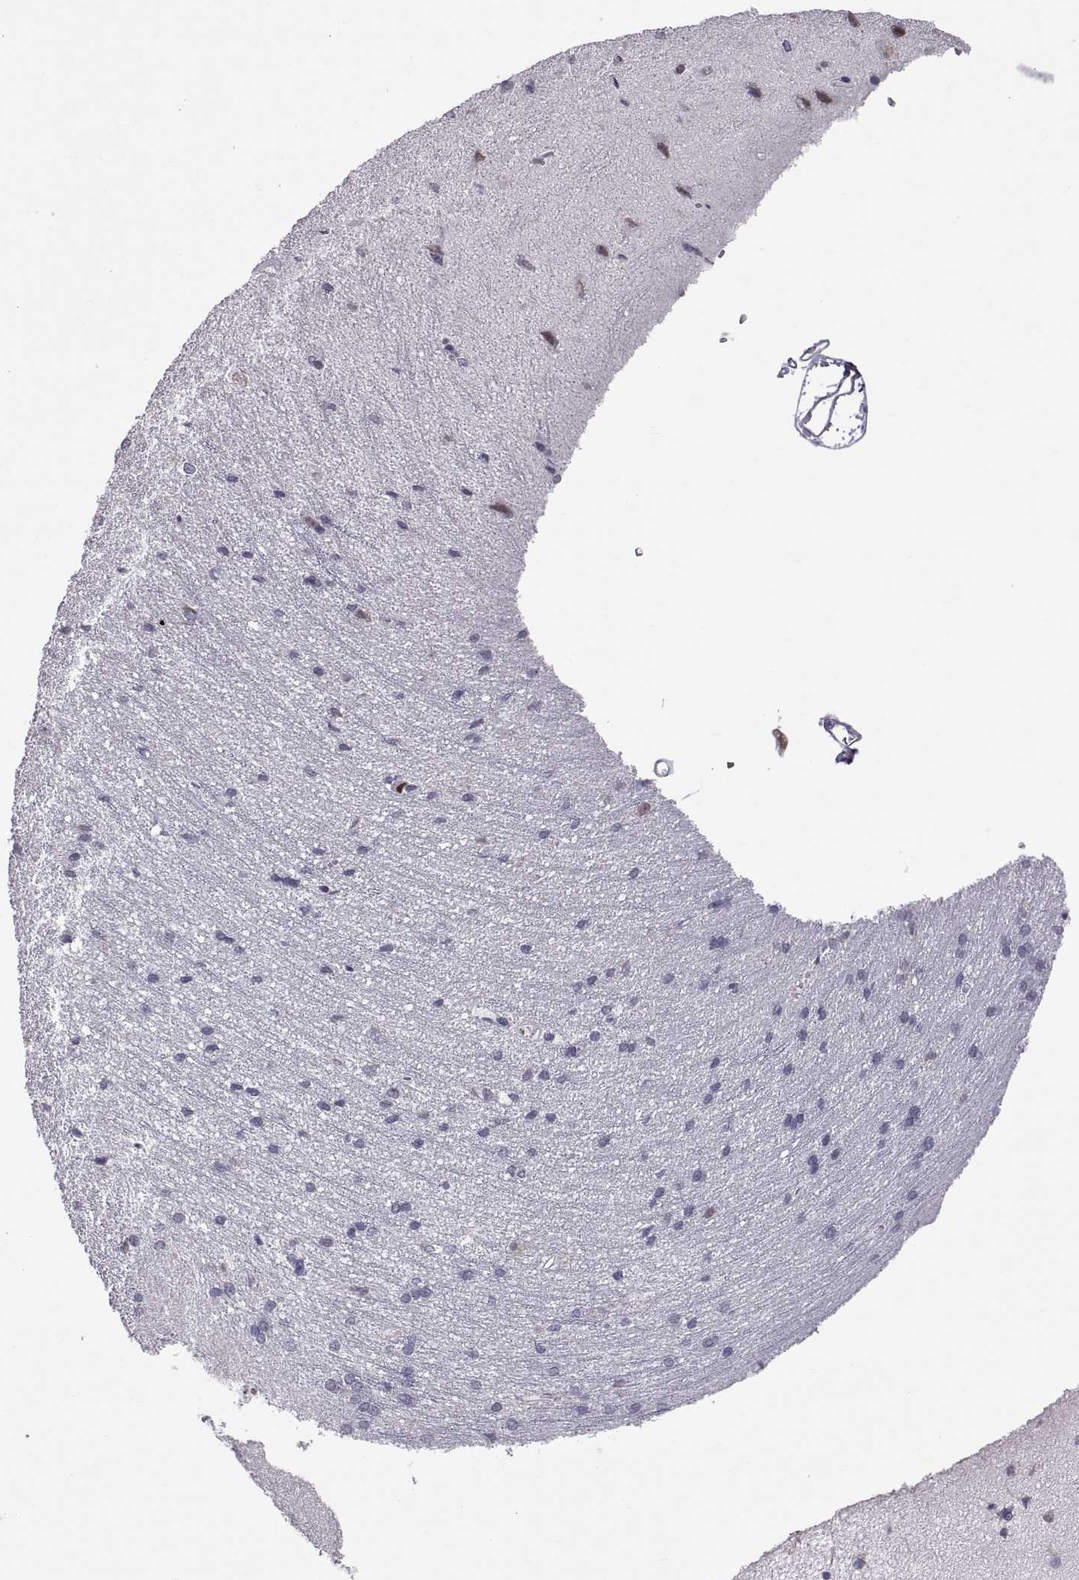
{"staining": {"intensity": "negative", "quantity": "none", "location": "none"}, "tissue": "cerebral cortex", "cell_type": "Endothelial cells", "image_type": "normal", "snomed": [{"axis": "morphology", "description": "Normal tissue, NOS"}, {"axis": "topography", "description": "Cerebral cortex"}], "caption": "Cerebral cortex was stained to show a protein in brown. There is no significant positivity in endothelial cells. (DAB immunohistochemistry (IHC) visualized using brightfield microscopy, high magnification).", "gene": "KRT77", "patient": {"sex": "male", "age": 37}}